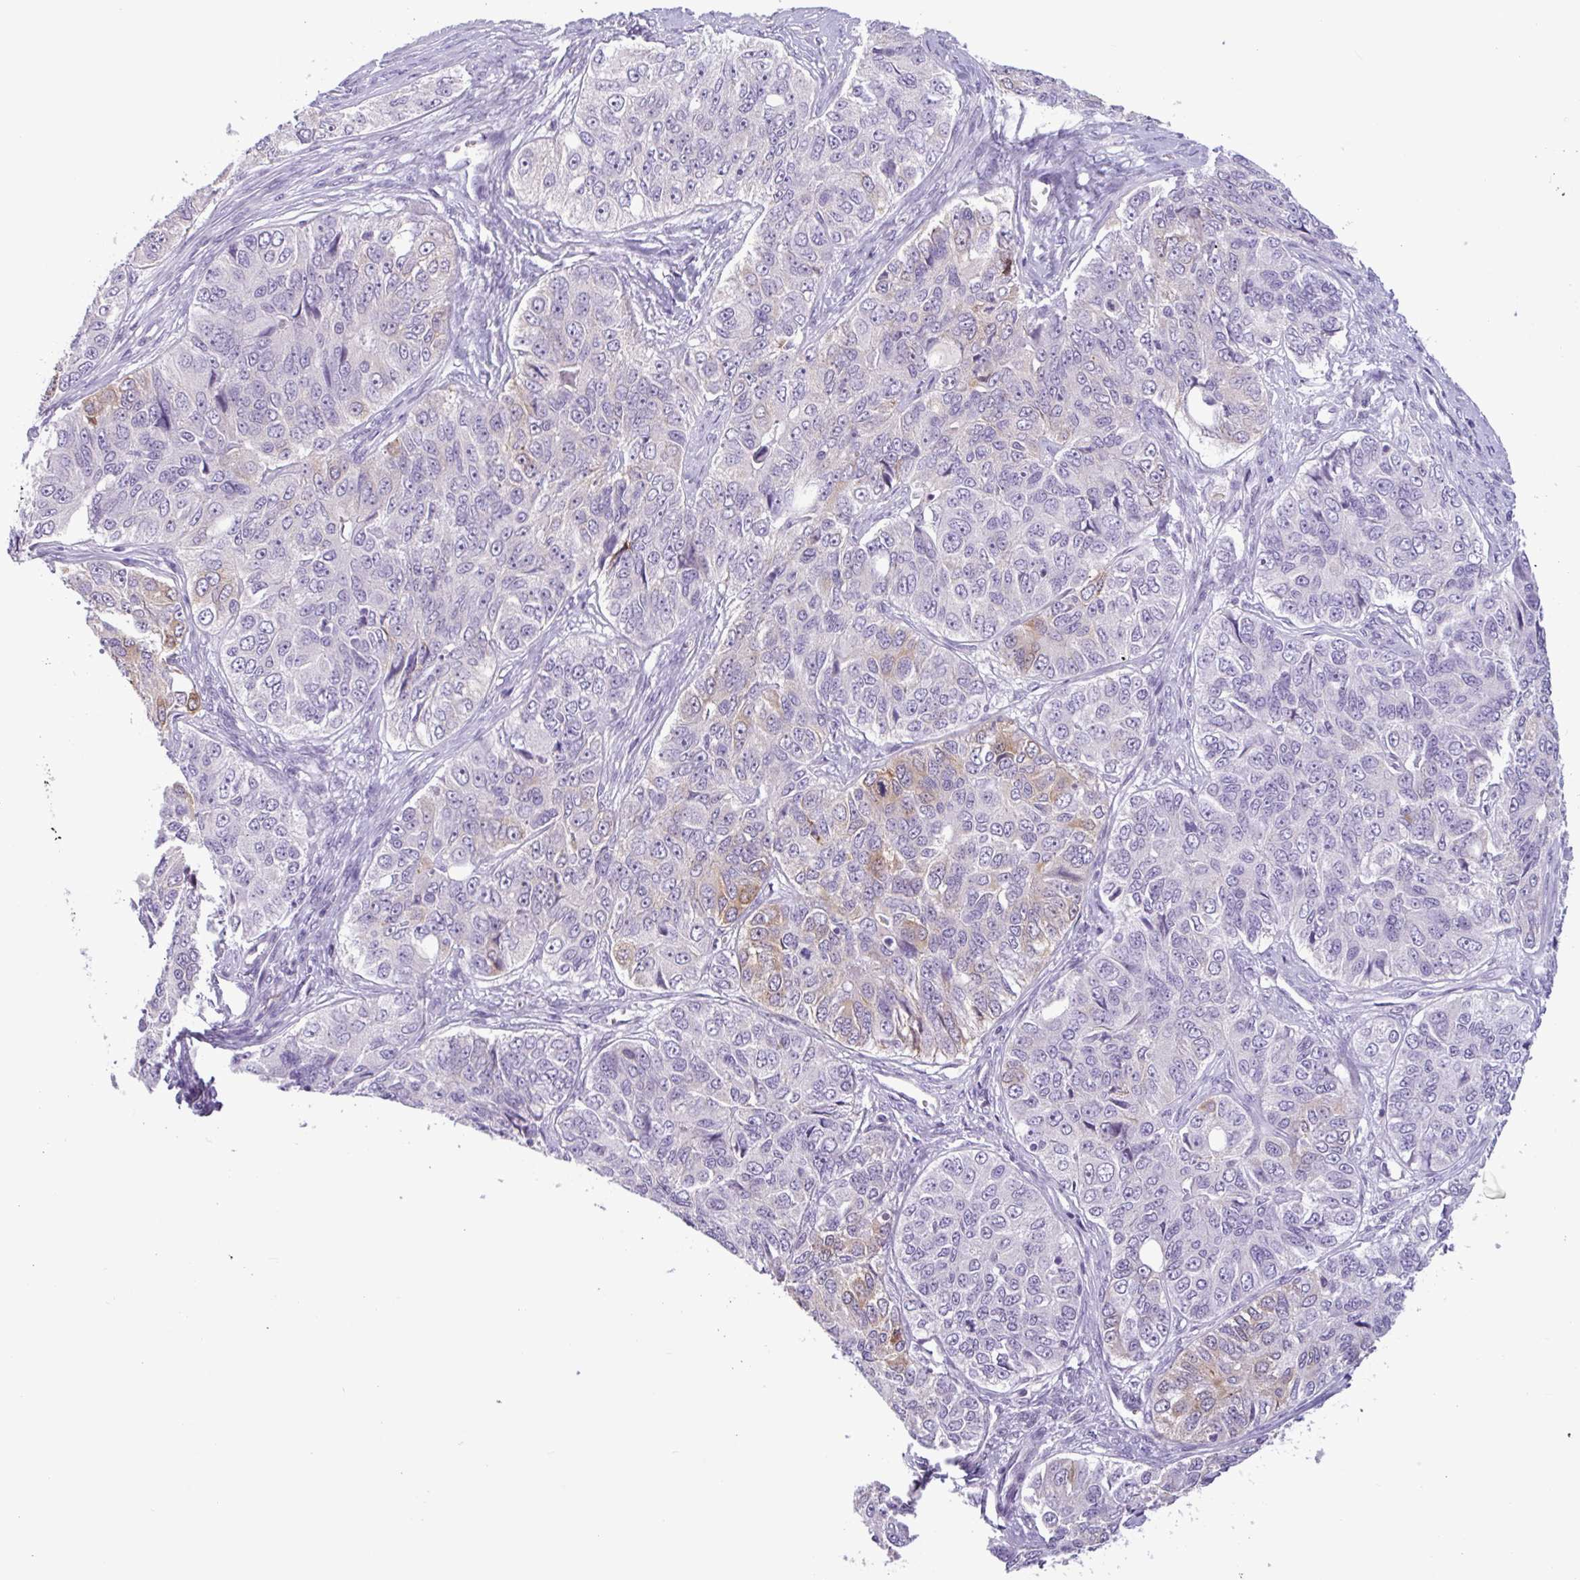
{"staining": {"intensity": "weak", "quantity": "<25%", "location": "cytoplasmic/membranous"}, "tissue": "ovarian cancer", "cell_type": "Tumor cells", "image_type": "cancer", "snomed": [{"axis": "morphology", "description": "Carcinoma, endometroid"}, {"axis": "topography", "description": "Ovary"}], "caption": "High power microscopy histopathology image of an immunohistochemistry (IHC) image of ovarian cancer (endometroid carcinoma), revealing no significant positivity in tumor cells.", "gene": "CTSE", "patient": {"sex": "female", "age": 51}}